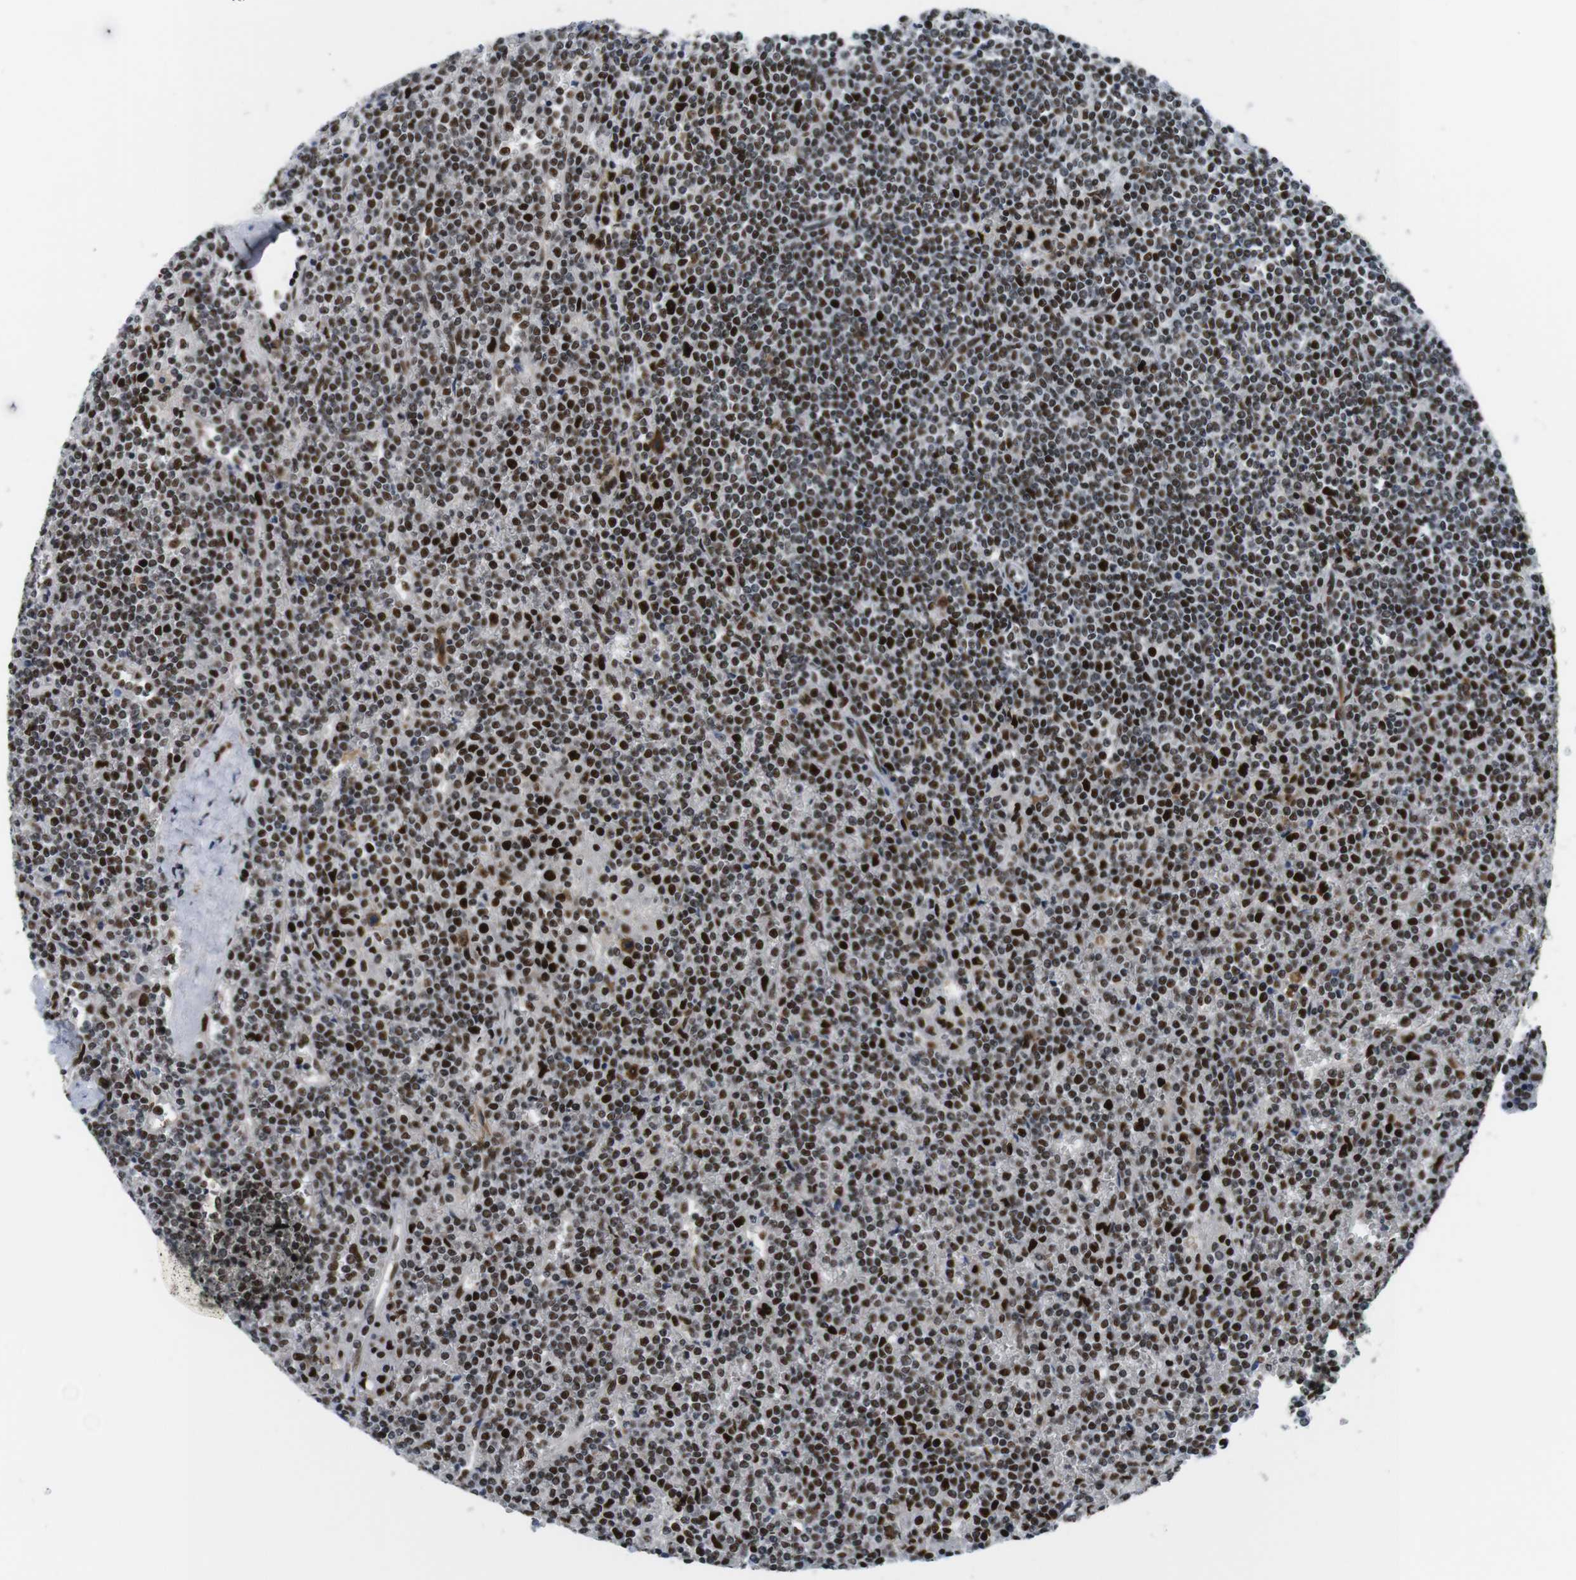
{"staining": {"intensity": "strong", "quantity": "25%-75%", "location": "nuclear"}, "tissue": "lymphoma", "cell_type": "Tumor cells", "image_type": "cancer", "snomed": [{"axis": "morphology", "description": "Malignant lymphoma, non-Hodgkin's type, Low grade"}, {"axis": "topography", "description": "Spleen"}], "caption": "Brown immunohistochemical staining in human low-grade malignant lymphoma, non-Hodgkin's type exhibits strong nuclear expression in about 25%-75% of tumor cells. (Stains: DAB in brown, nuclei in blue, Microscopy: brightfield microscopy at high magnification).", "gene": "PSME3", "patient": {"sex": "female", "age": 19}}